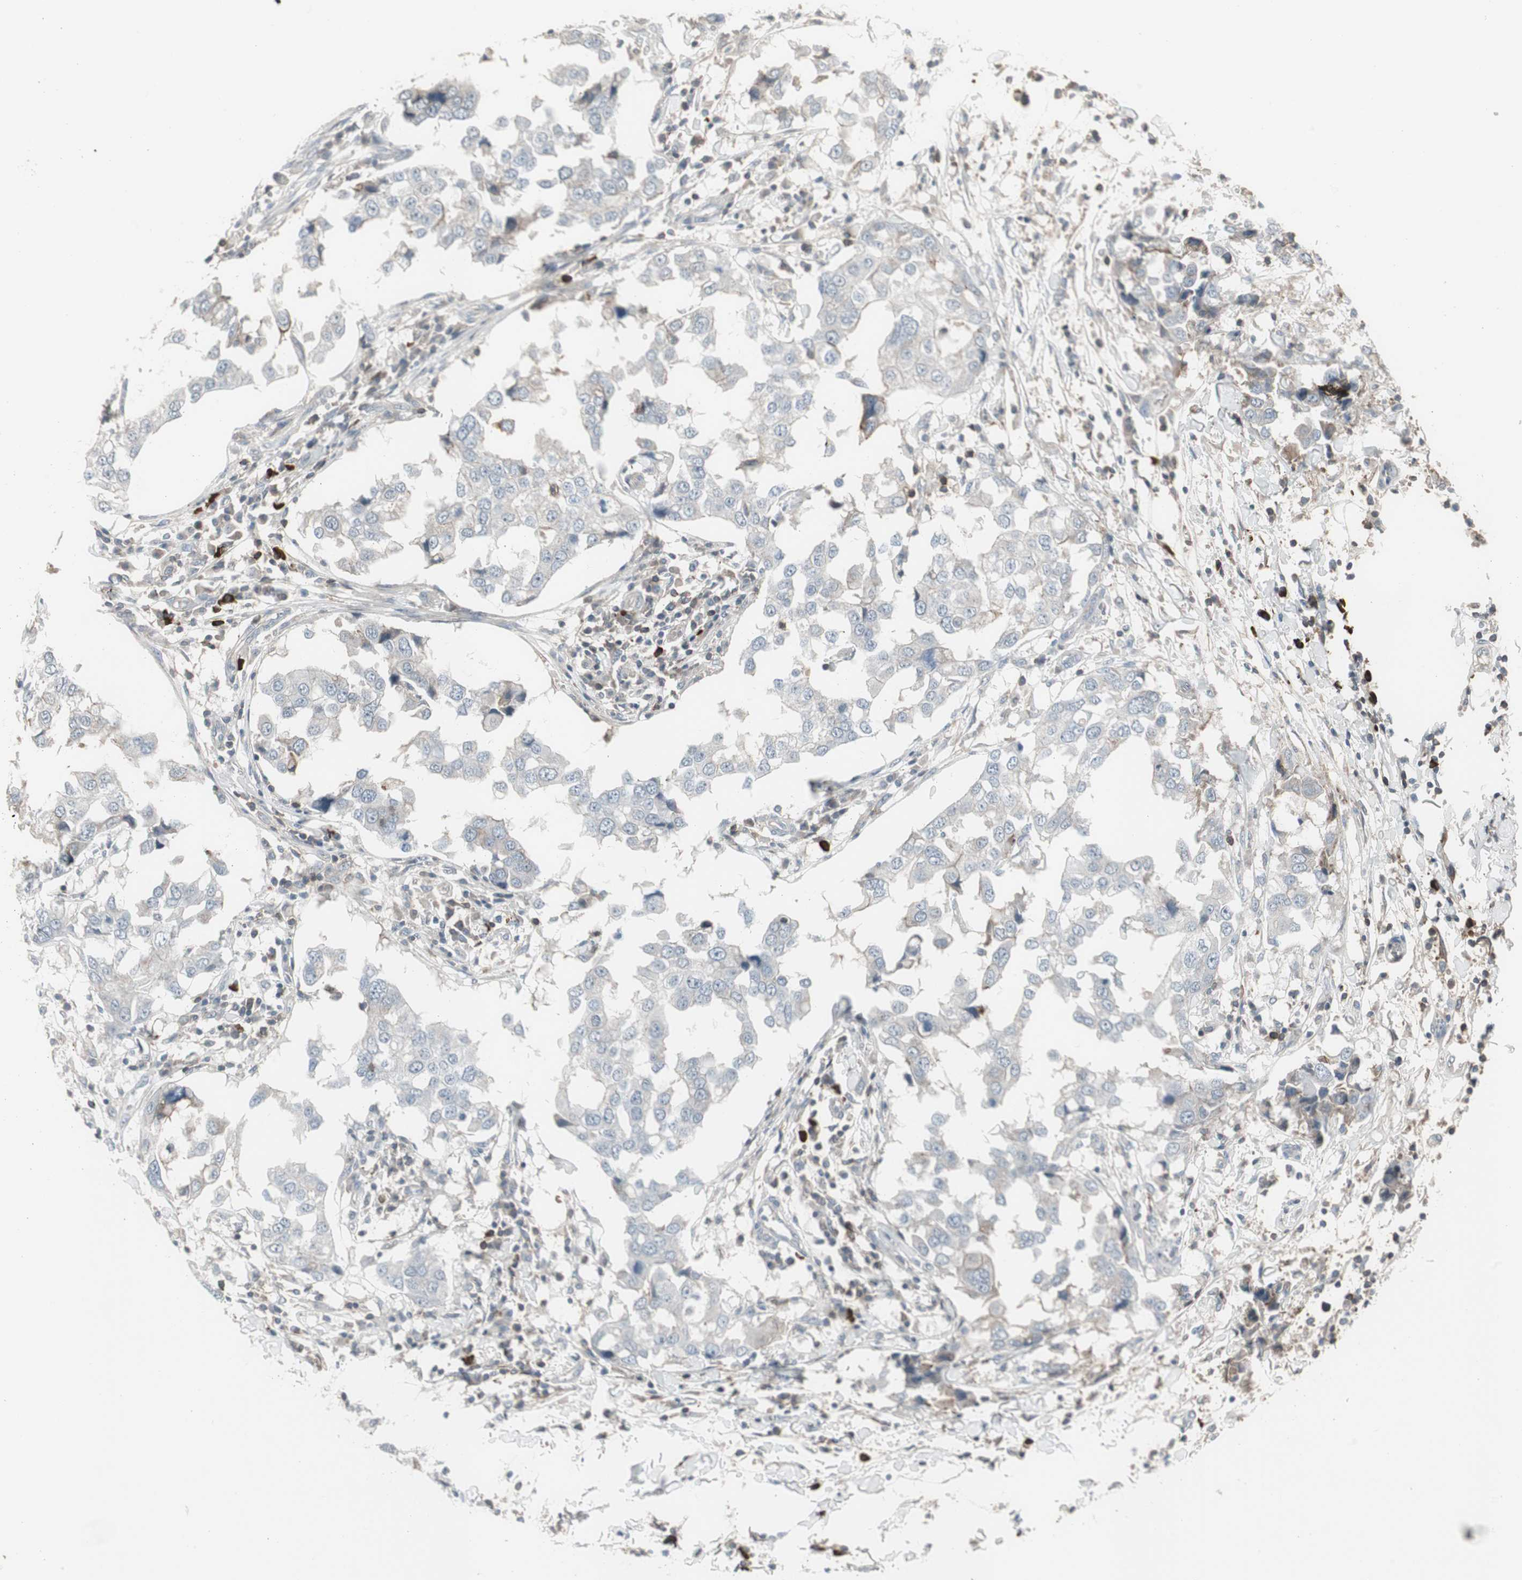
{"staining": {"intensity": "weak", "quantity": "<25%", "location": "cytoplasmic/membranous"}, "tissue": "breast cancer", "cell_type": "Tumor cells", "image_type": "cancer", "snomed": [{"axis": "morphology", "description": "Duct carcinoma"}, {"axis": "topography", "description": "Breast"}], "caption": "Immunohistochemical staining of human breast cancer displays no significant positivity in tumor cells. Nuclei are stained in blue.", "gene": "ZSCAN32", "patient": {"sex": "female", "age": 27}}